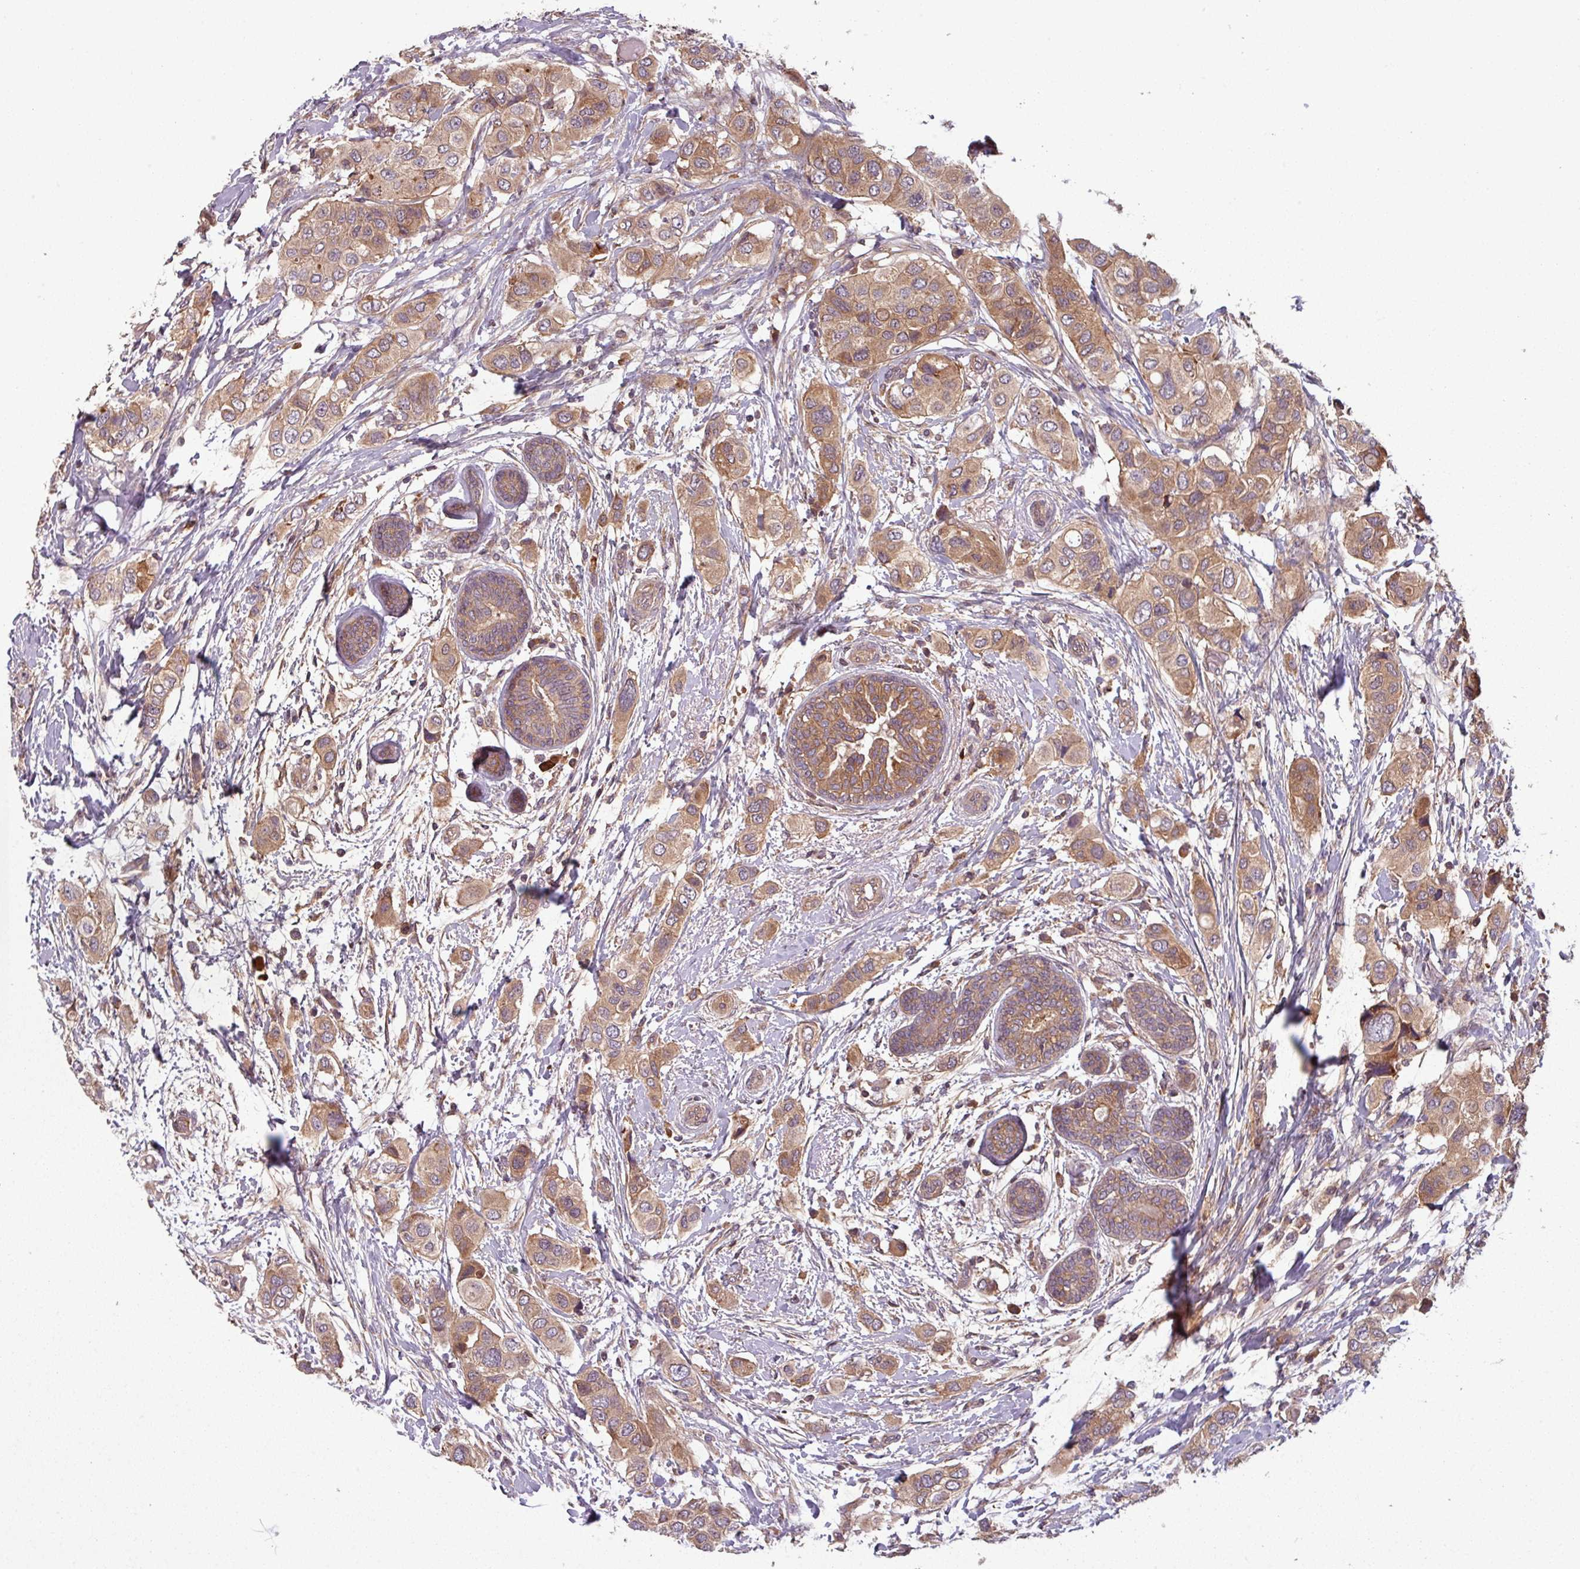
{"staining": {"intensity": "moderate", "quantity": ">75%", "location": "cytoplasmic/membranous"}, "tissue": "breast cancer", "cell_type": "Tumor cells", "image_type": "cancer", "snomed": [{"axis": "morphology", "description": "Lobular carcinoma"}, {"axis": "topography", "description": "Breast"}], "caption": "About >75% of tumor cells in lobular carcinoma (breast) display moderate cytoplasmic/membranous protein expression as visualized by brown immunohistochemical staining.", "gene": "GSKIP", "patient": {"sex": "female", "age": 51}}